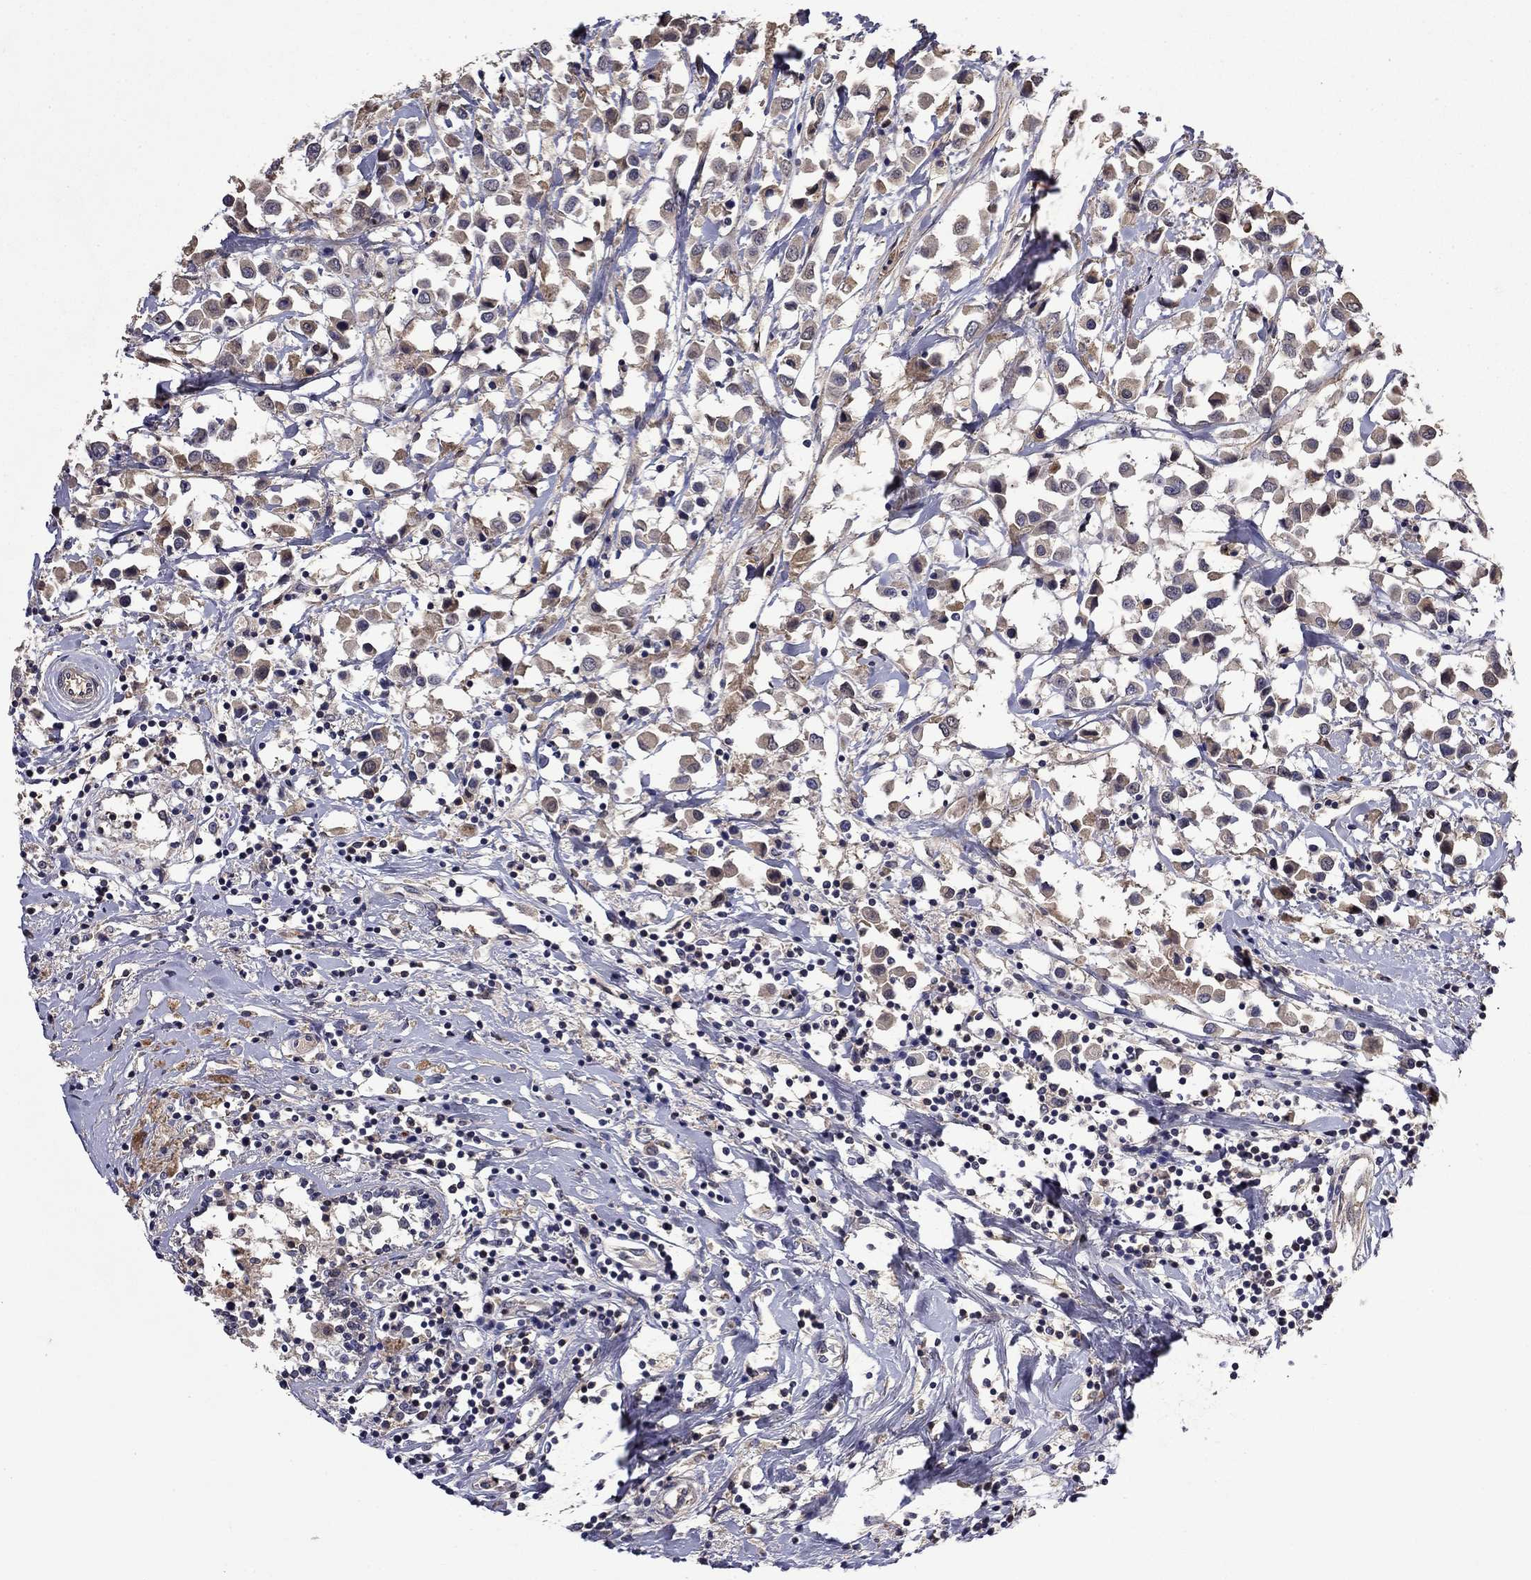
{"staining": {"intensity": "weak", "quantity": "25%-75%", "location": "cytoplasmic/membranous"}, "tissue": "breast cancer", "cell_type": "Tumor cells", "image_type": "cancer", "snomed": [{"axis": "morphology", "description": "Duct carcinoma"}, {"axis": "topography", "description": "Breast"}], "caption": "Human intraductal carcinoma (breast) stained with a brown dye displays weak cytoplasmic/membranous positive expression in approximately 25%-75% of tumor cells.", "gene": "SATB1", "patient": {"sex": "female", "age": 61}}